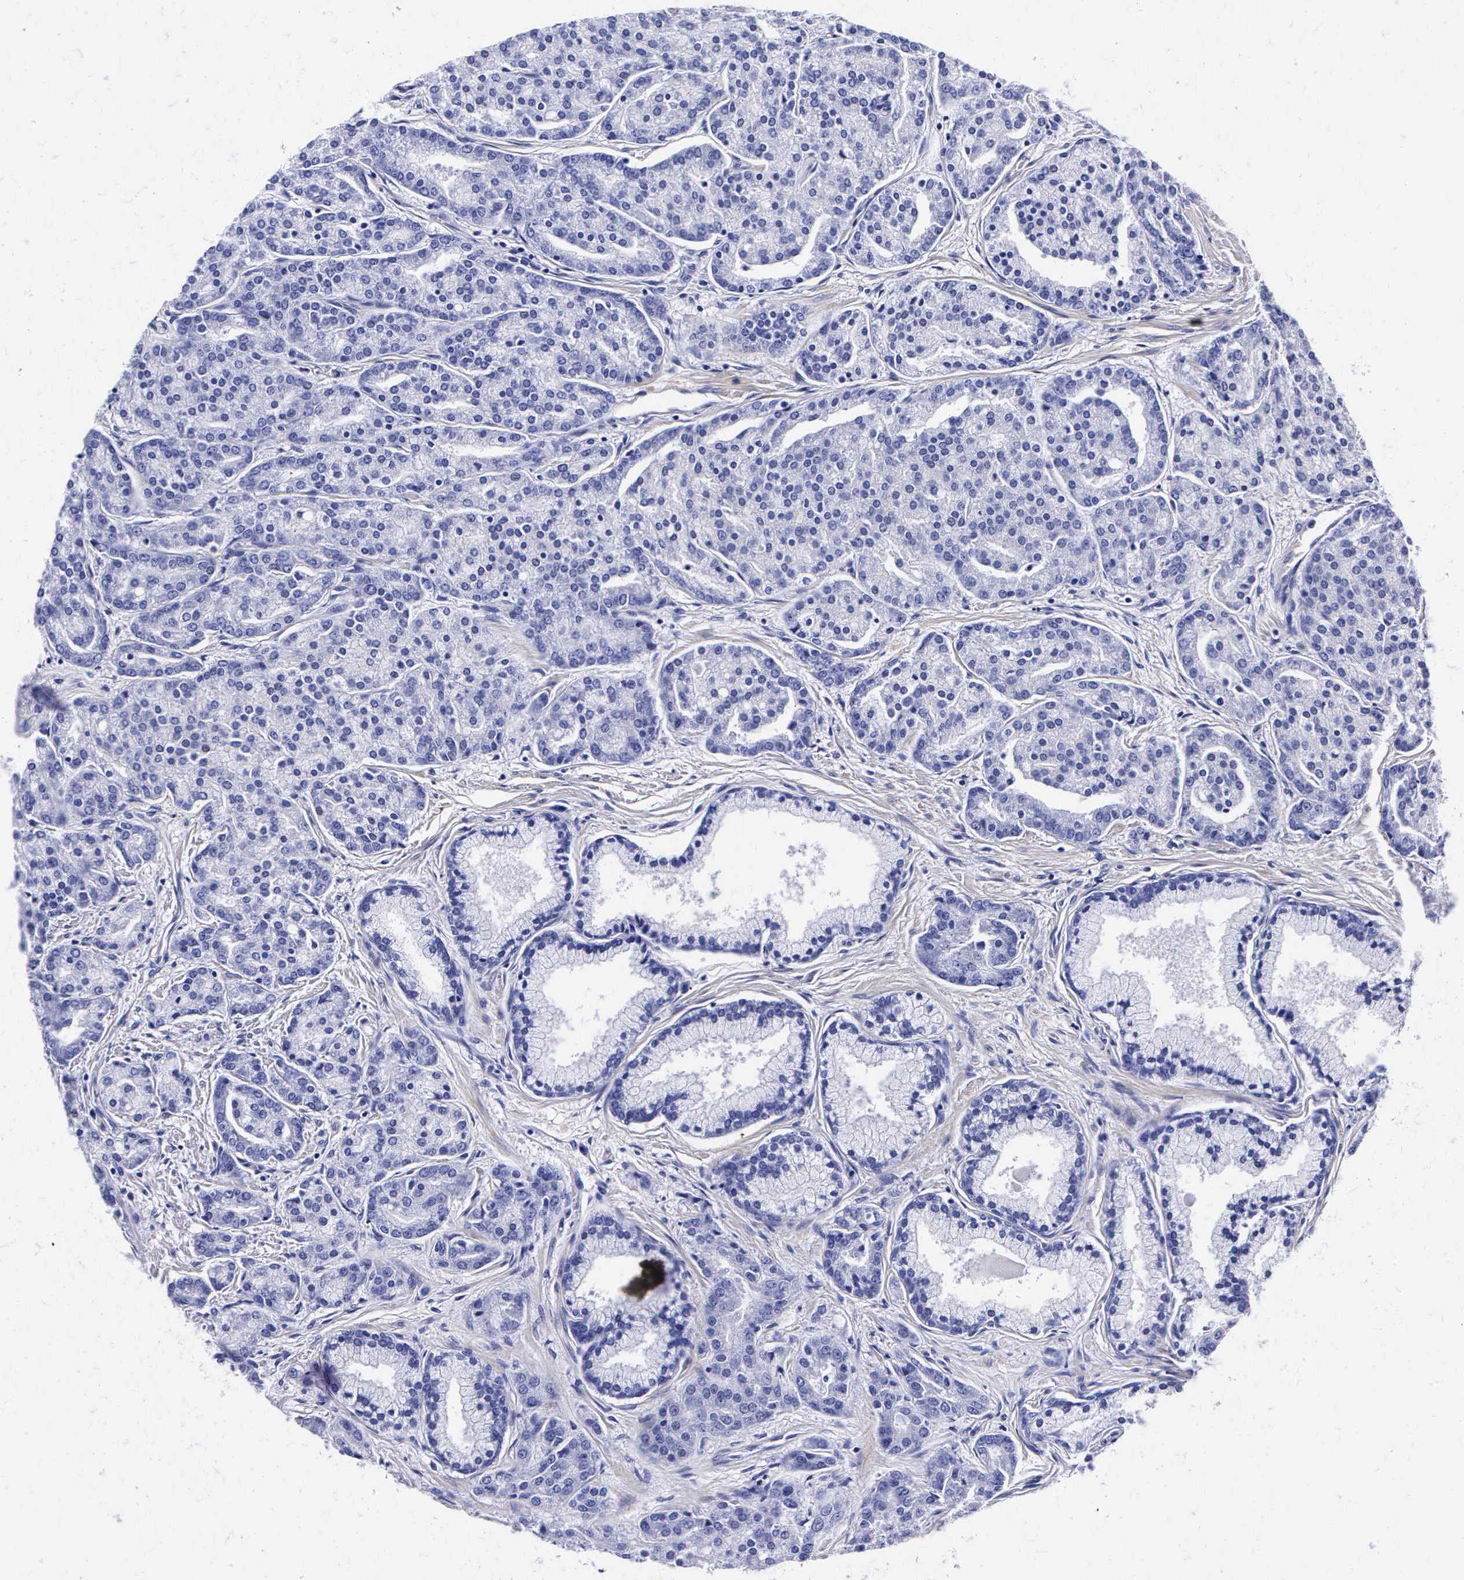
{"staining": {"intensity": "negative", "quantity": "none", "location": "none"}, "tissue": "prostate cancer", "cell_type": "Tumor cells", "image_type": "cancer", "snomed": [{"axis": "morphology", "description": "Adenocarcinoma, High grade"}, {"axis": "topography", "description": "Prostate"}], "caption": "Immunohistochemical staining of human prostate cancer (adenocarcinoma (high-grade)) displays no significant staining in tumor cells.", "gene": "ENO2", "patient": {"sex": "male", "age": 64}}